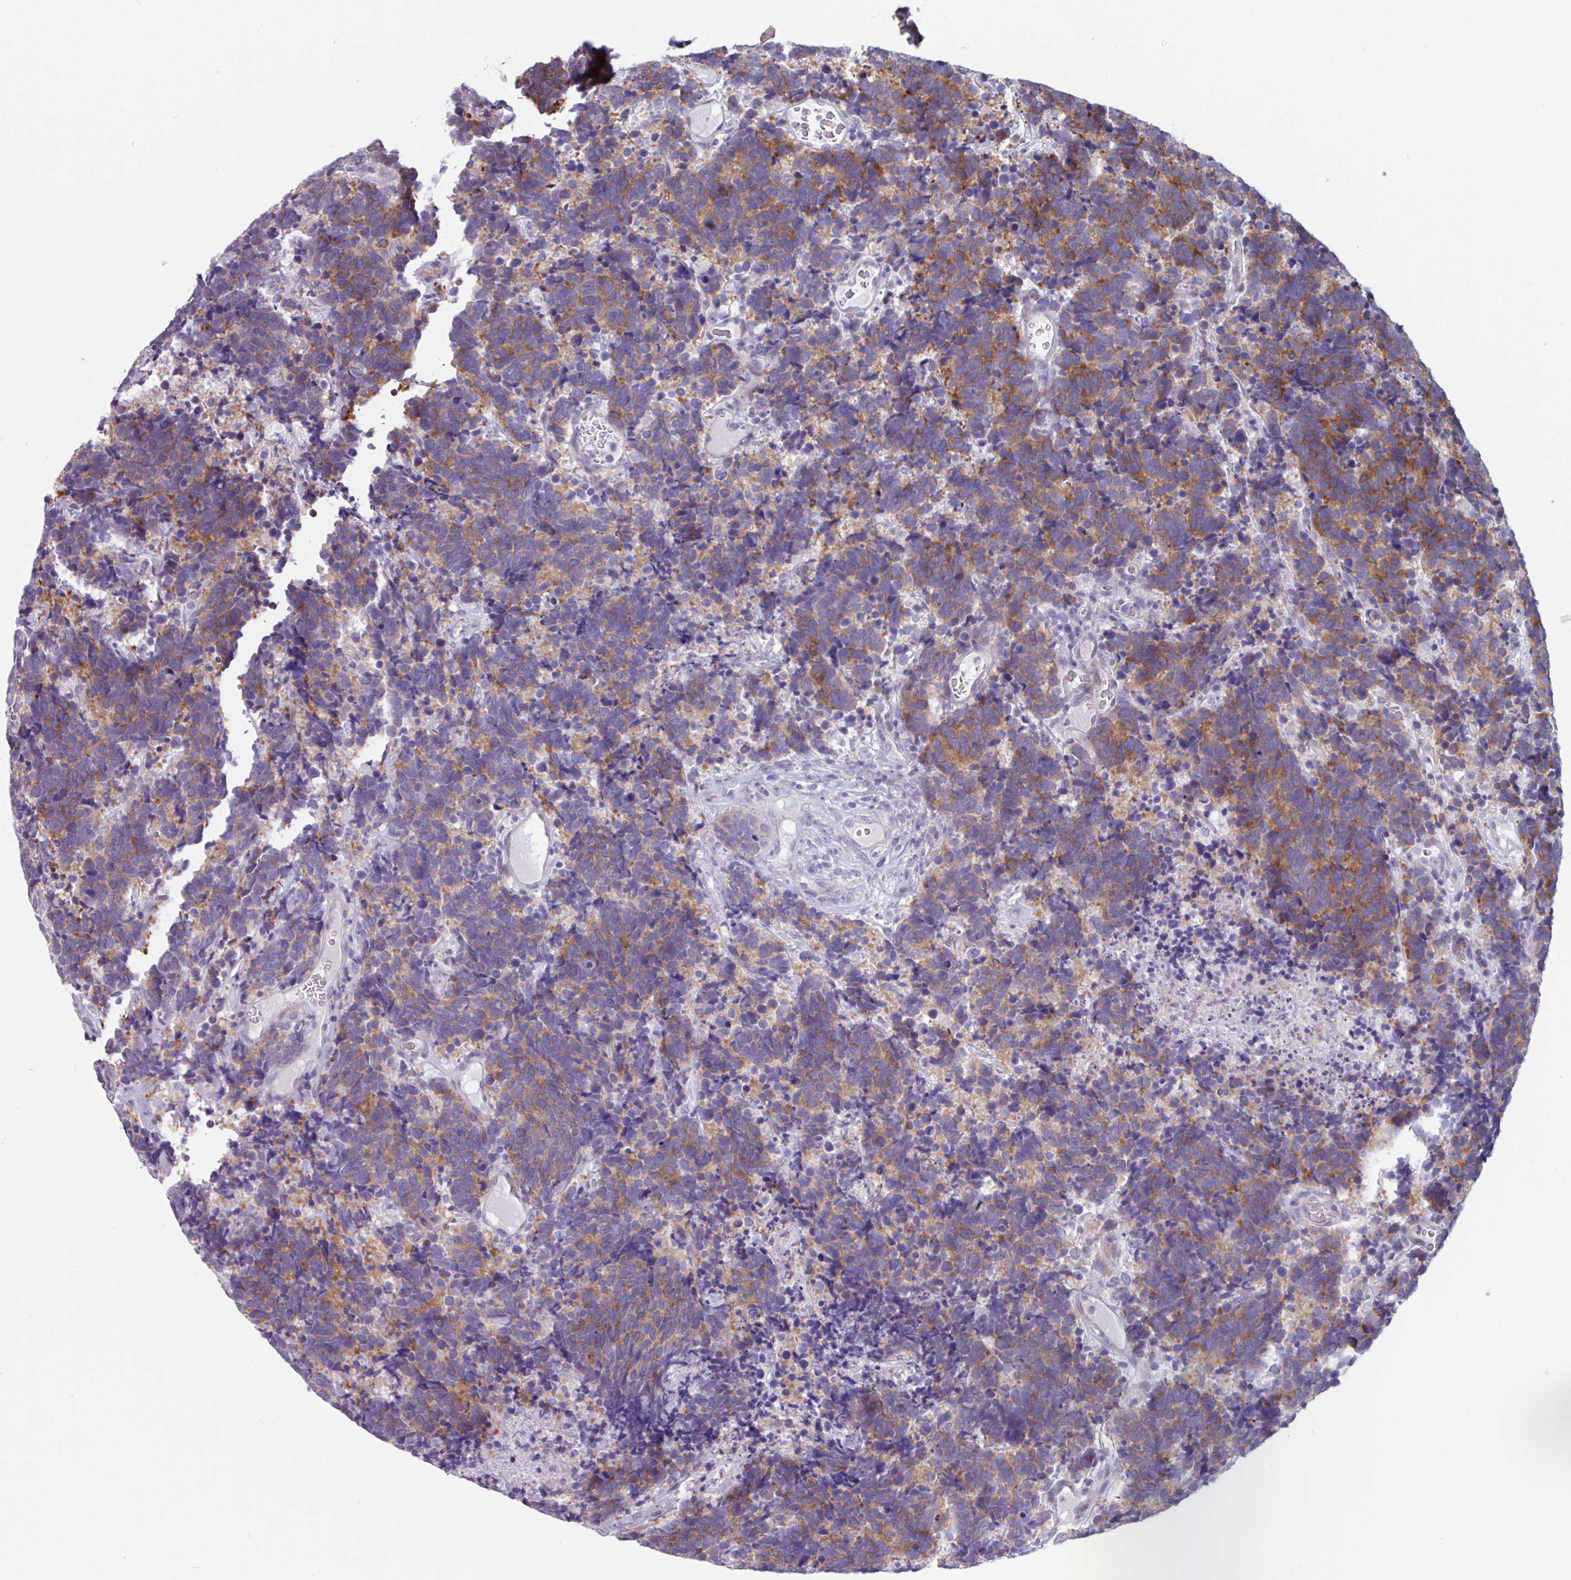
{"staining": {"intensity": "moderate", "quantity": ">75%", "location": "cytoplasmic/membranous"}, "tissue": "carcinoid", "cell_type": "Tumor cells", "image_type": "cancer", "snomed": [{"axis": "morphology", "description": "Carcinoma, NOS"}, {"axis": "morphology", "description": "Carcinoid, malignant, NOS"}, {"axis": "topography", "description": "Urinary bladder"}], "caption": "Immunohistochemical staining of carcinoid exhibits medium levels of moderate cytoplasmic/membranous protein positivity in about >75% of tumor cells.", "gene": "ADGRE1", "patient": {"sex": "male", "age": 57}}